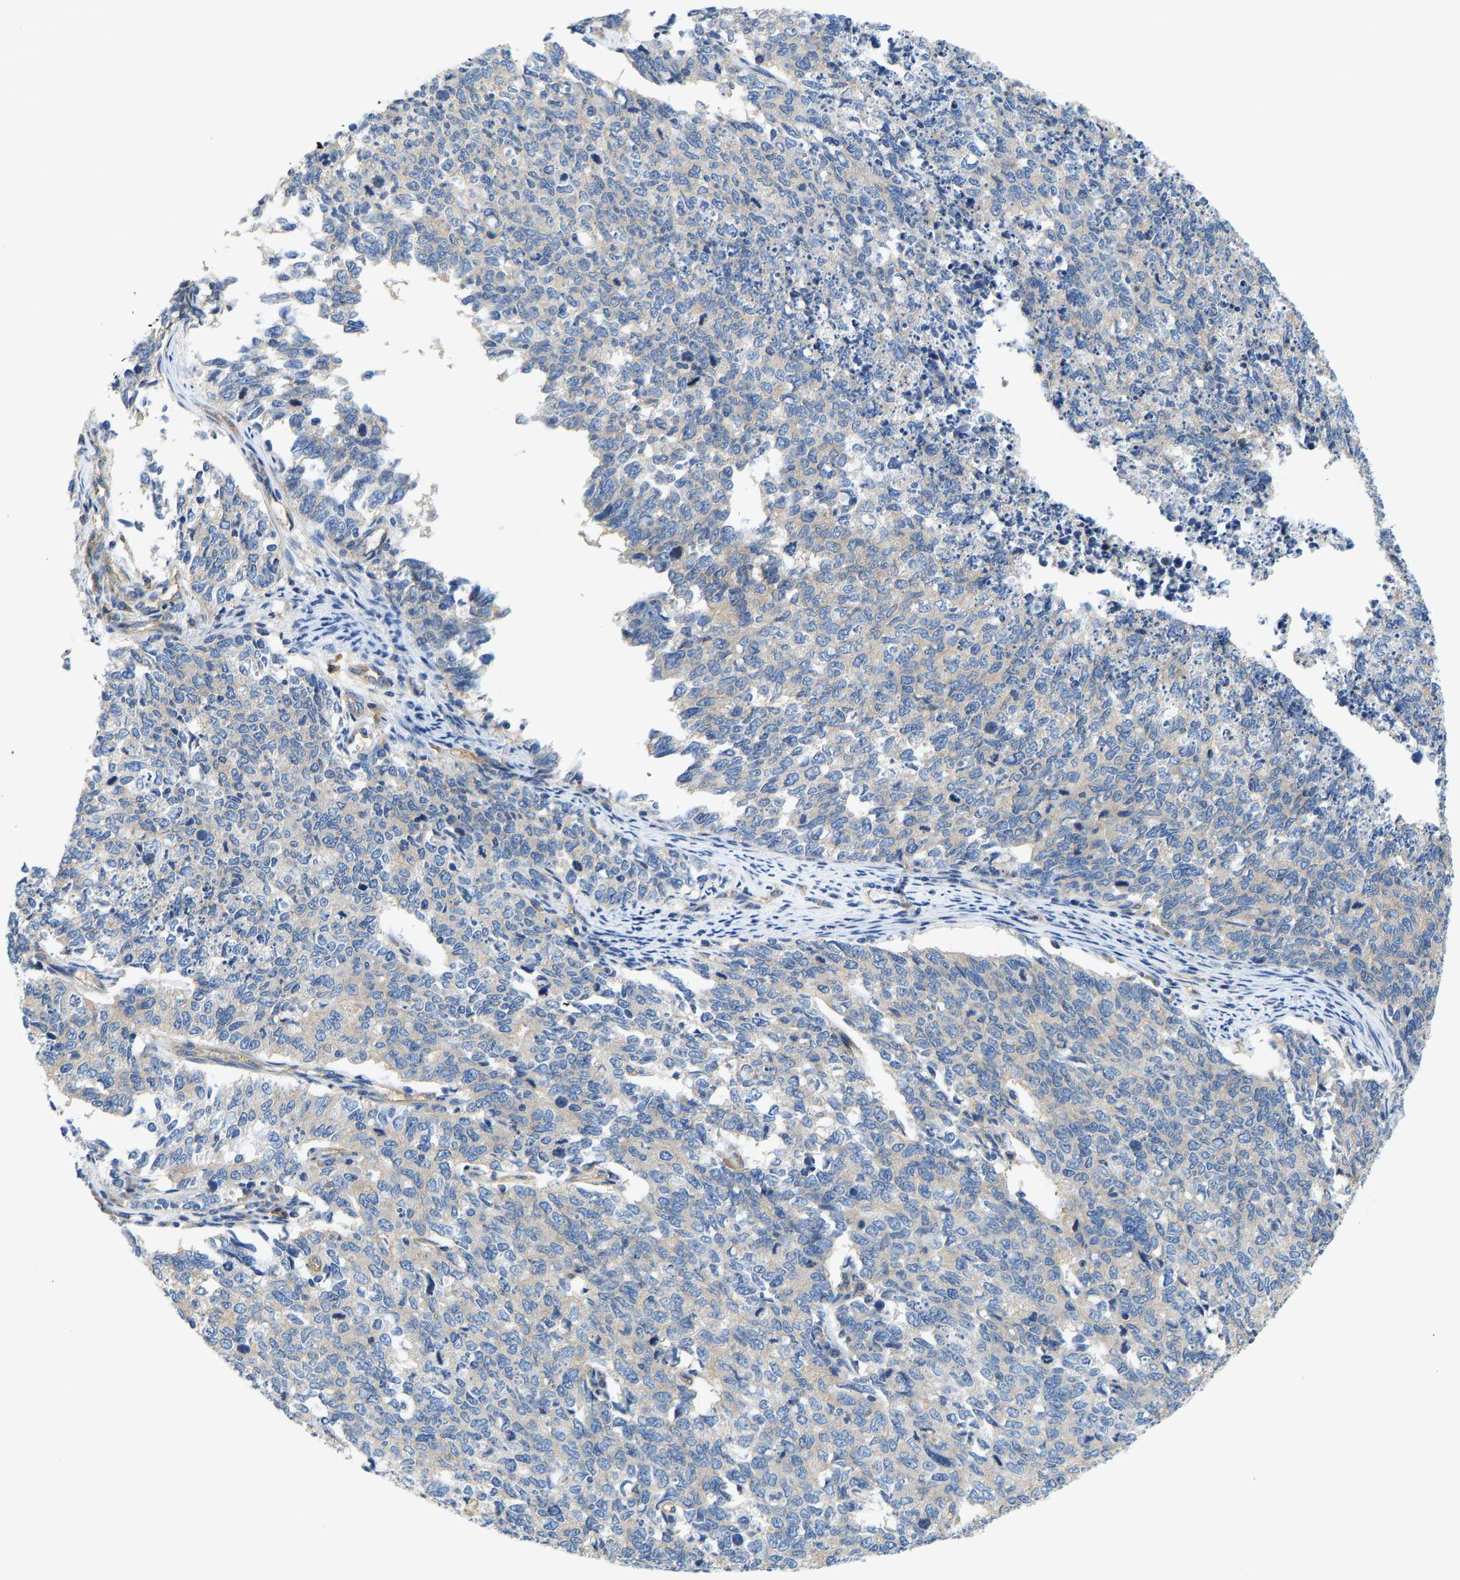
{"staining": {"intensity": "negative", "quantity": "none", "location": "none"}, "tissue": "cervical cancer", "cell_type": "Tumor cells", "image_type": "cancer", "snomed": [{"axis": "morphology", "description": "Squamous cell carcinoma, NOS"}, {"axis": "topography", "description": "Cervix"}], "caption": "High magnification brightfield microscopy of cervical cancer stained with DAB (3,3'-diaminobenzidine) (brown) and counterstained with hematoxylin (blue): tumor cells show no significant positivity.", "gene": "CHAD", "patient": {"sex": "female", "age": 63}}